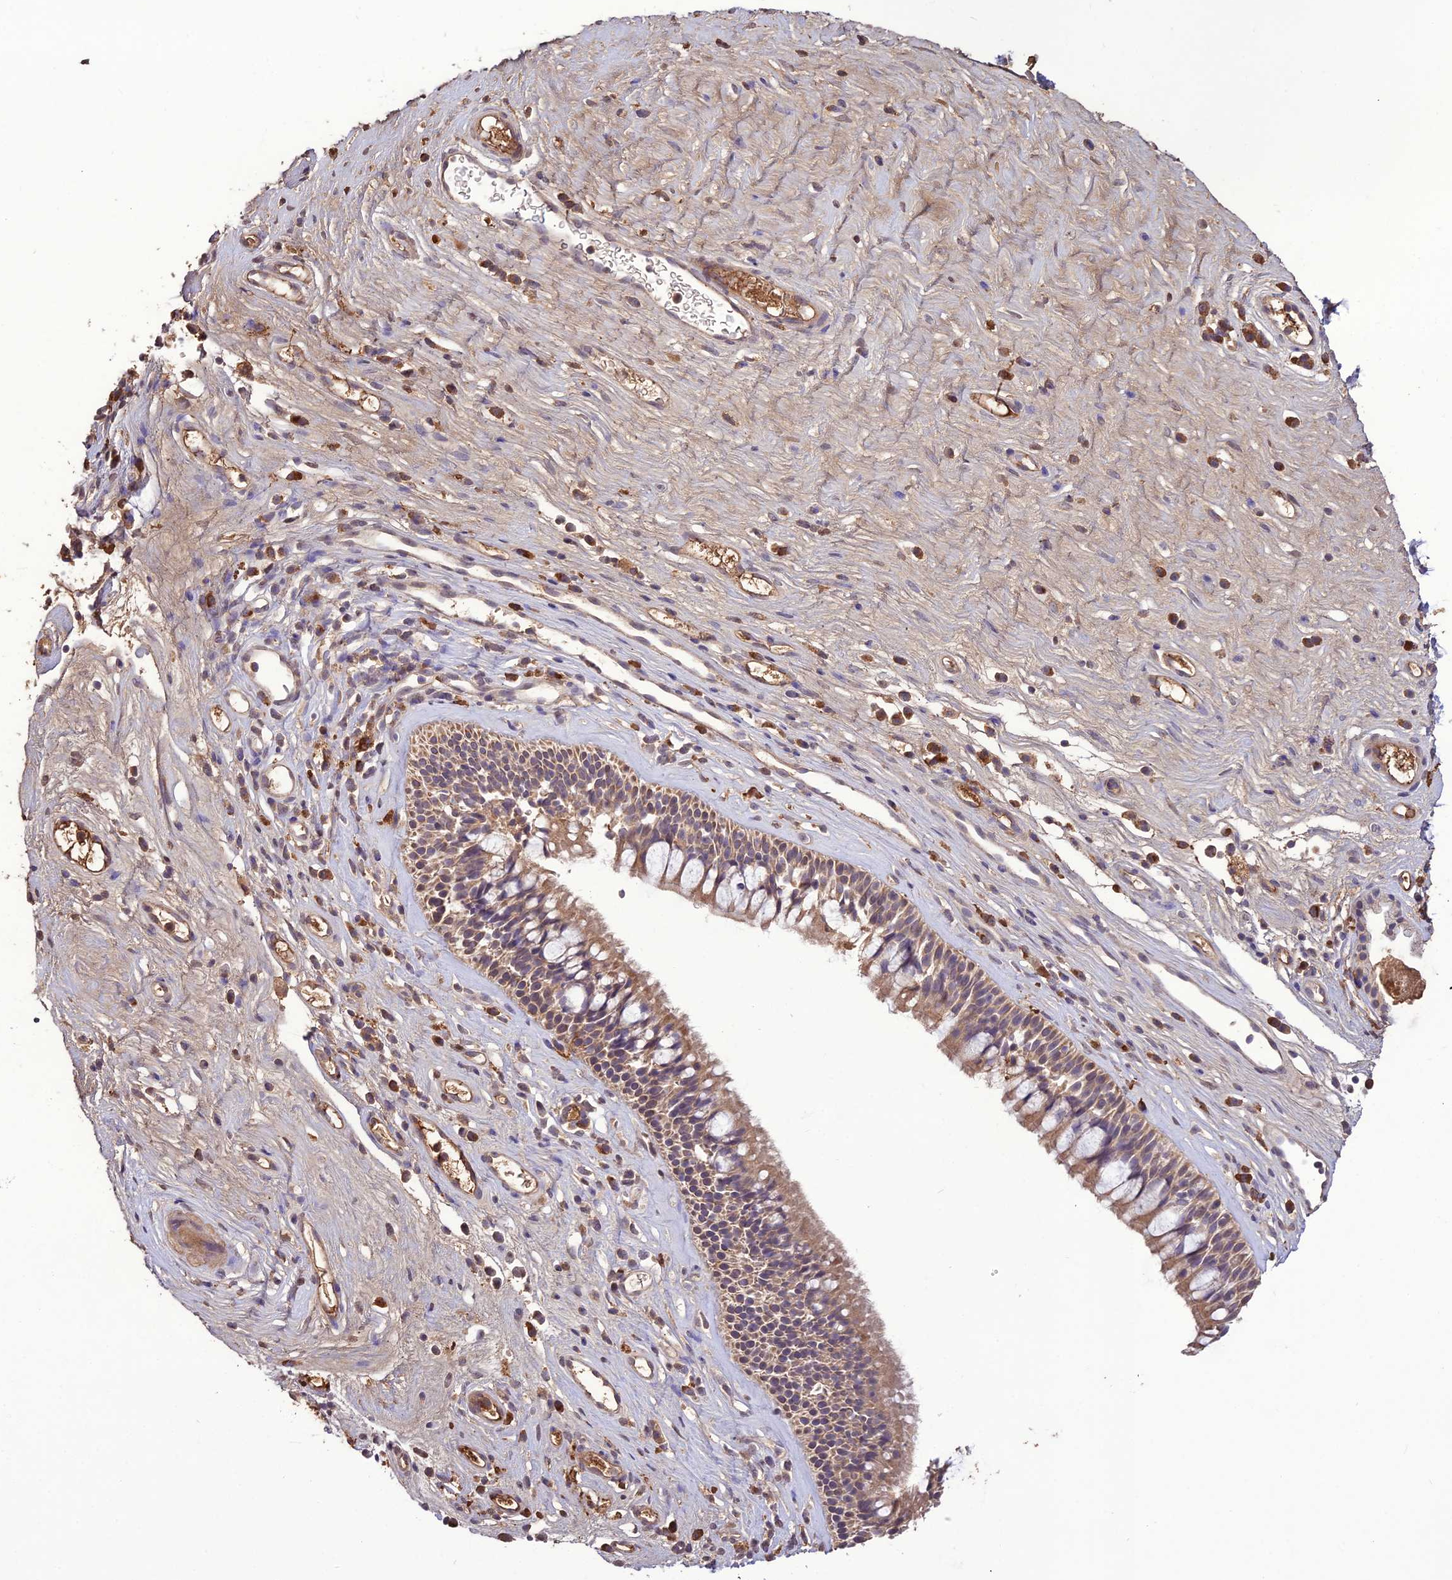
{"staining": {"intensity": "moderate", "quantity": ">75%", "location": "cytoplasmic/membranous"}, "tissue": "nasopharynx", "cell_type": "Respiratory epithelial cells", "image_type": "normal", "snomed": [{"axis": "morphology", "description": "Normal tissue, NOS"}, {"axis": "morphology", "description": "Inflammation, NOS"}, {"axis": "morphology", "description": "Malignant melanoma, Metastatic site"}, {"axis": "topography", "description": "Nasopharynx"}], "caption": "Nasopharynx stained with DAB (3,3'-diaminobenzidine) IHC demonstrates medium levels of moderate cytoplasmic/membranous staining in approximately >75% of respiratory epithelial cells.", "gene": "KCTD16", "patient": {"sex": "male", "age": 70}}